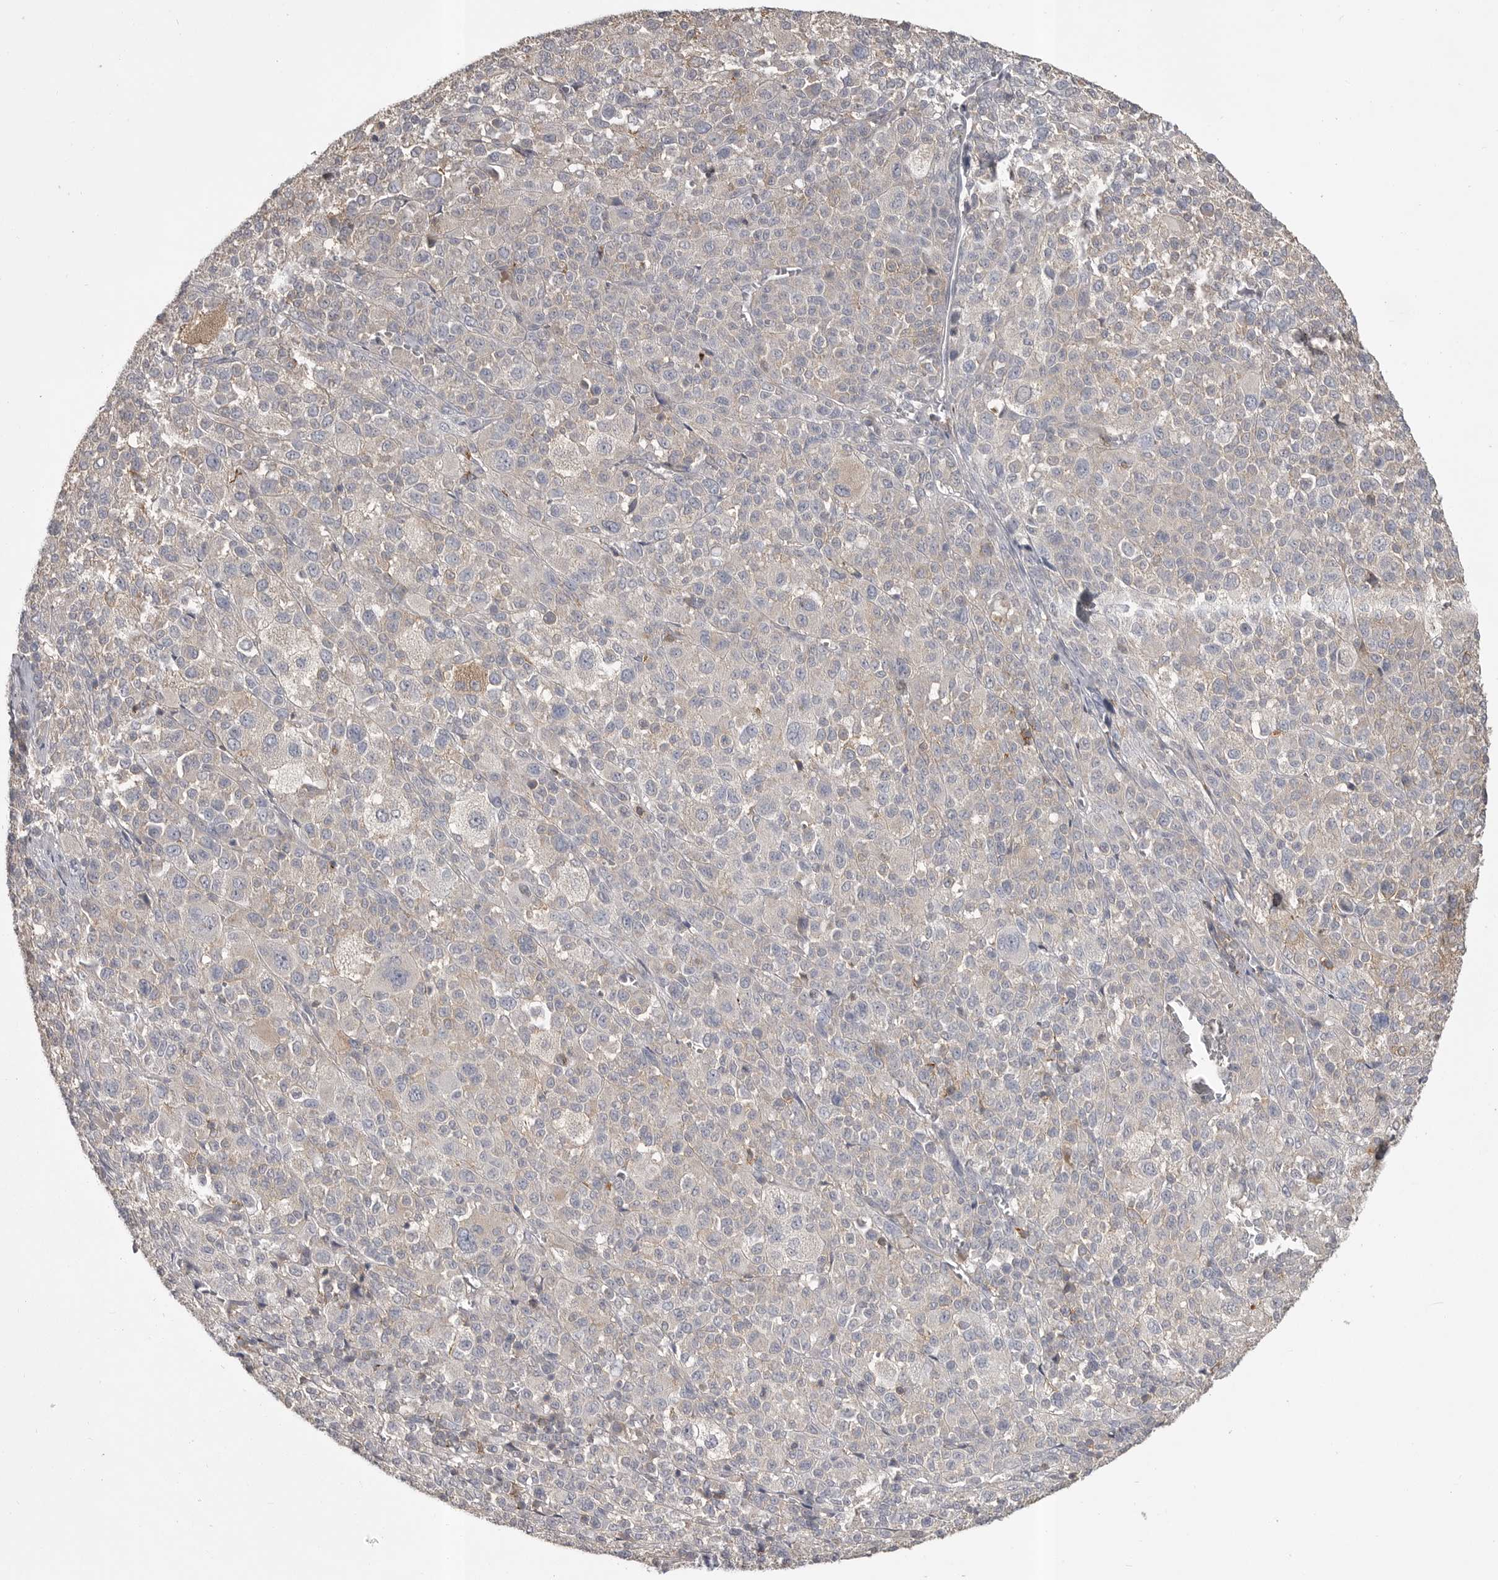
{"staining": {"intensity": "negative", "quantity": "none", "location": "none"}, "tissue": "melanoma", "cell_type": "Tumor cells", "image_type": "cancer", "snomed": [{"axis": "morphology", "description": "Malignant melanoma, Metastatic site"}, {"axis": "topography", "description": "Skin"}], "caption": "Photomicrograph shows no significant protein expression in tumor cells of melanoma.", "gene": "CMTM6", "patient": {"sex": "female", "age": 74}}